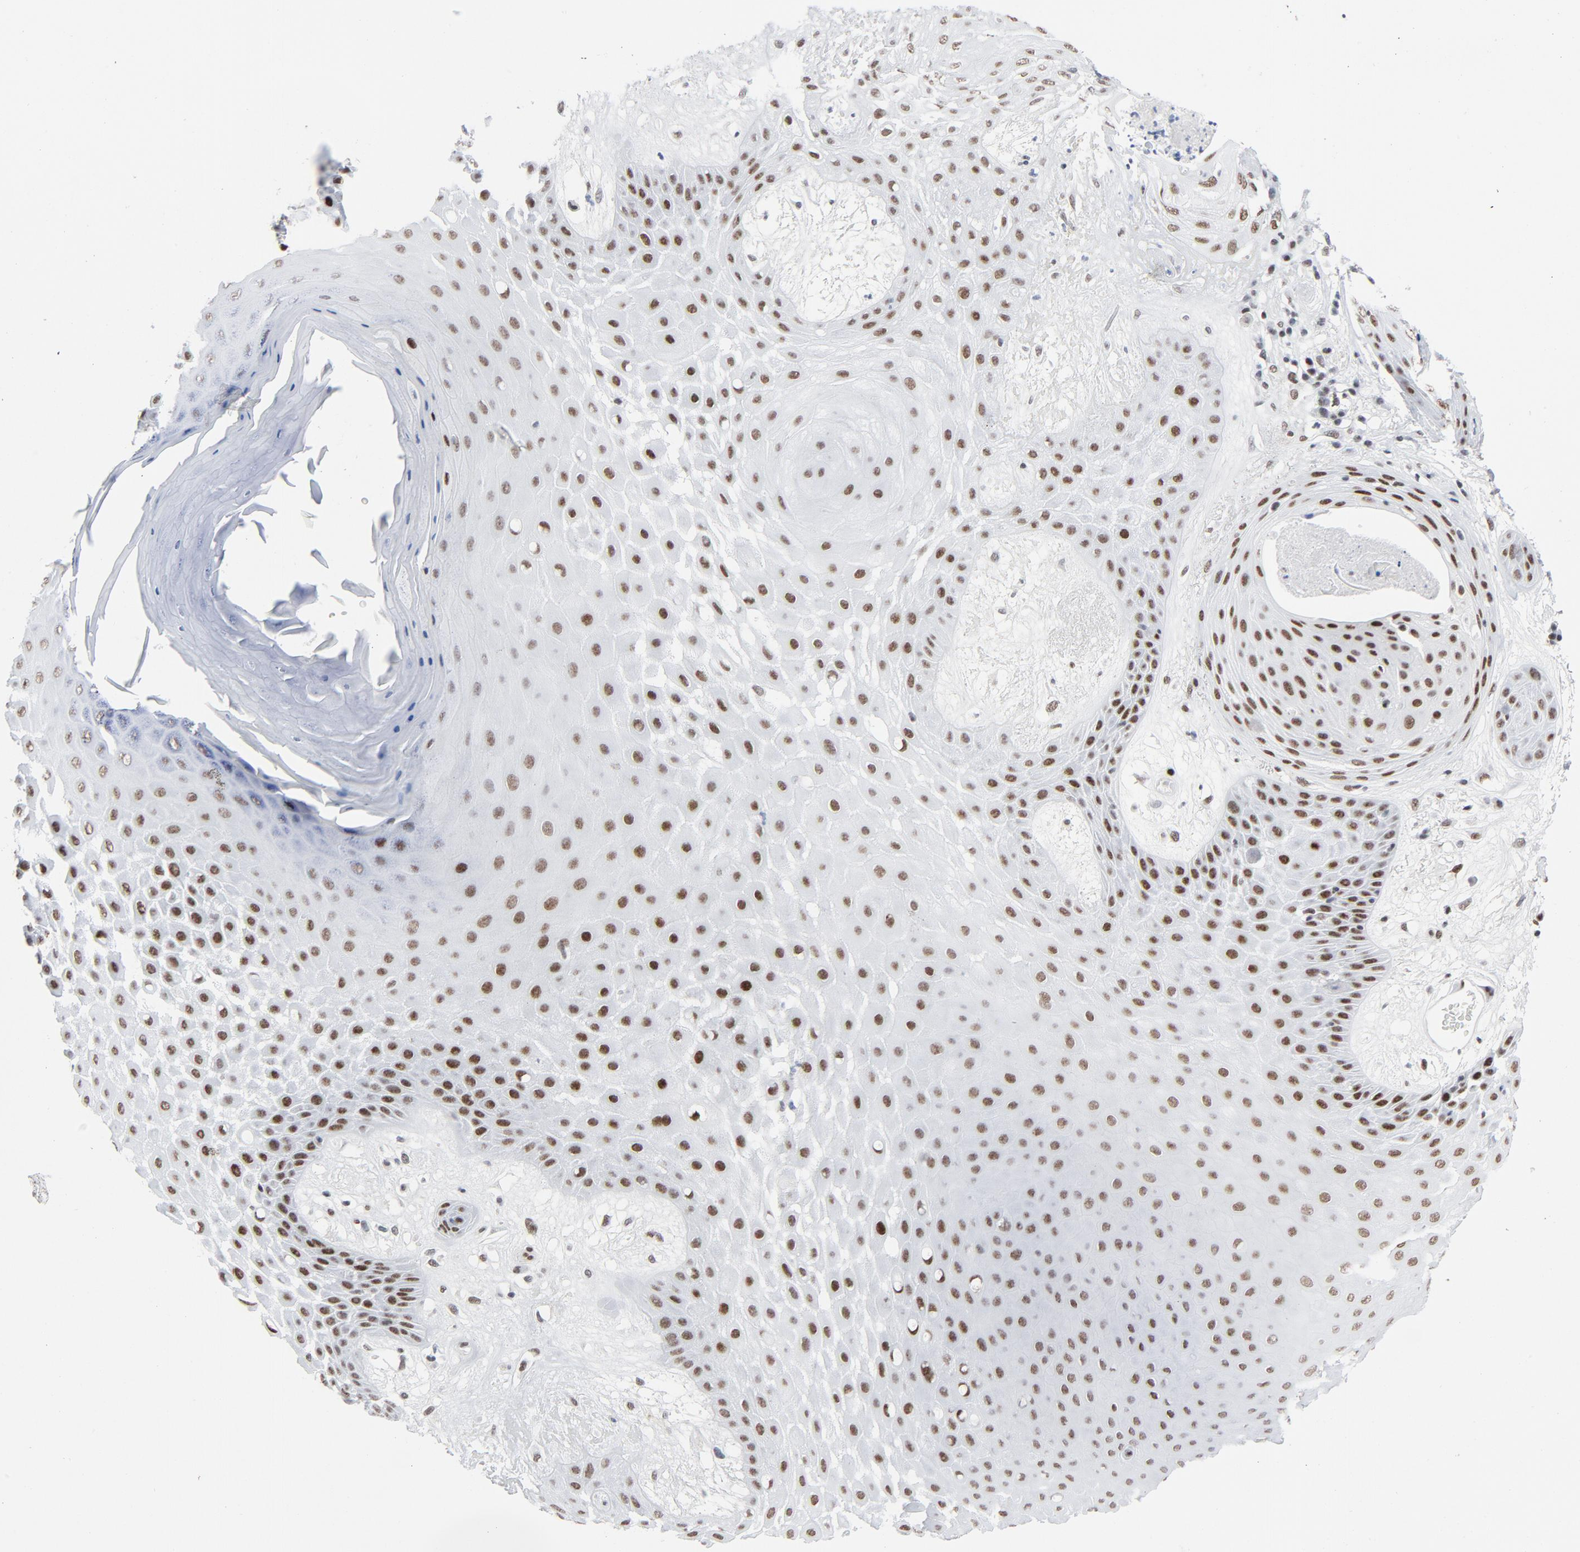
{"staining": {"intensity": "moderate", "quantity": ">75%", "location": "nuclear"}, "tissue": "skin cancer", "cell_type": "Tumor cells", "image_type": "cancer", "snomed": [{"axis": "morphology", "description": "Squamous cell carcinoma, NOS"}, {"axis": "topography", "description": "Skin"}], "caption": "Immunohistochemical staining of squamous cell carcinoma (skin) displays medium levels of moderate nuclear expression in approximately >75% of tumor cells.", "gene": "HSF1", "patient": {"sex": "male", "age": 65}}